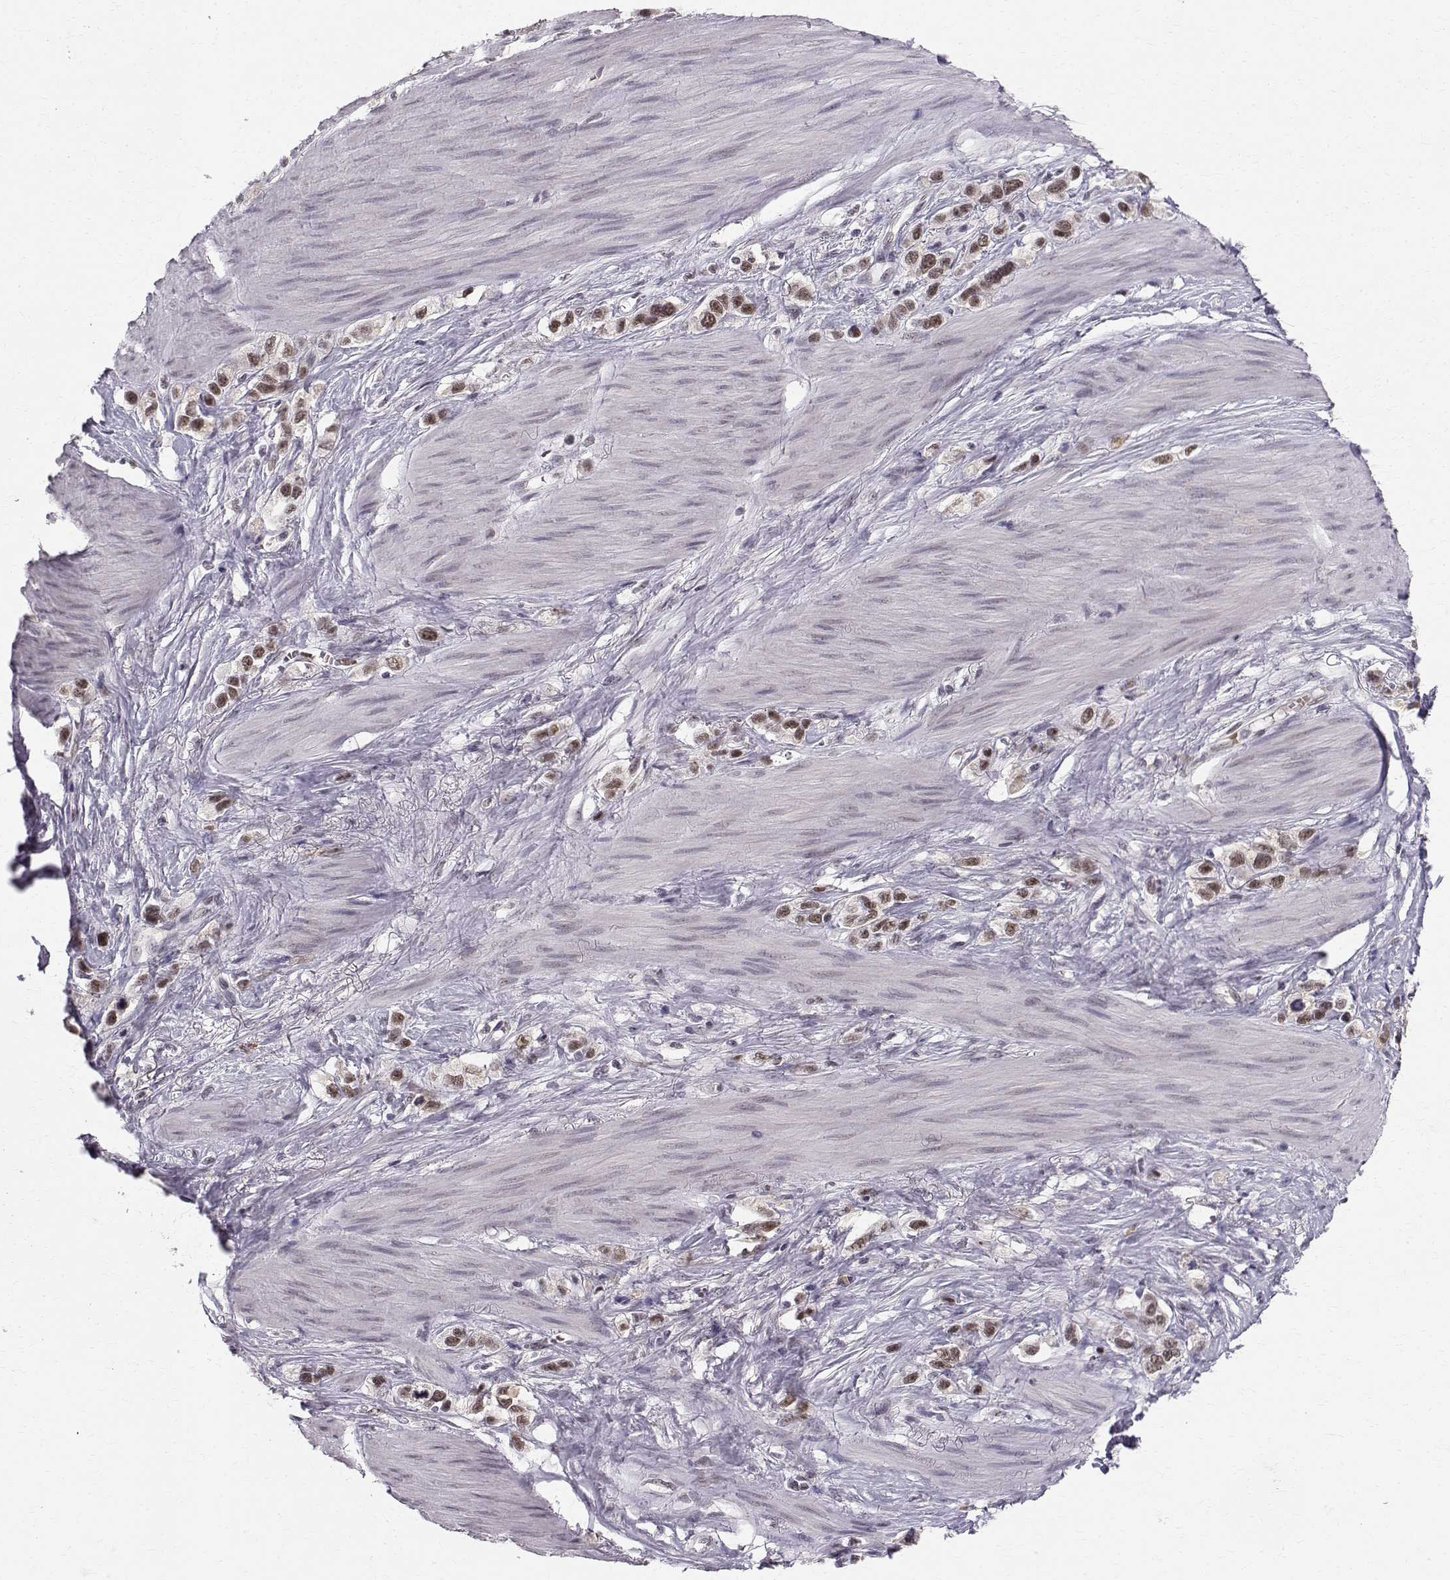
{"staining": {"intensity": "strong", "quantity": "25%-75%", "location": "nuclear"}, "tissue": "stomach cancer", "cell_type": "Tumor cells", "image_type": "cancer", "snomed": [{"axis": "morphology", "description": "Normal tissue, NOS"}, {"axis": "morphology", "description": "Adenocarcinoma, NOS"}, {"axis": "morphology", "description": "Adenocarcinoma, High grade"}, {"axis": "topography", "description": "Stomach, upper"}, {"axis": "topography", "description": "Stomach"}], "caption": "This micrograph shows immunohistochemistry (IHC) staining of human stomach cancer, with high strong nuclear expression in approximately 25%-75% of tumor cells.", "gene": "RPP38", "patient": {"sex": "female", "age": 65}}